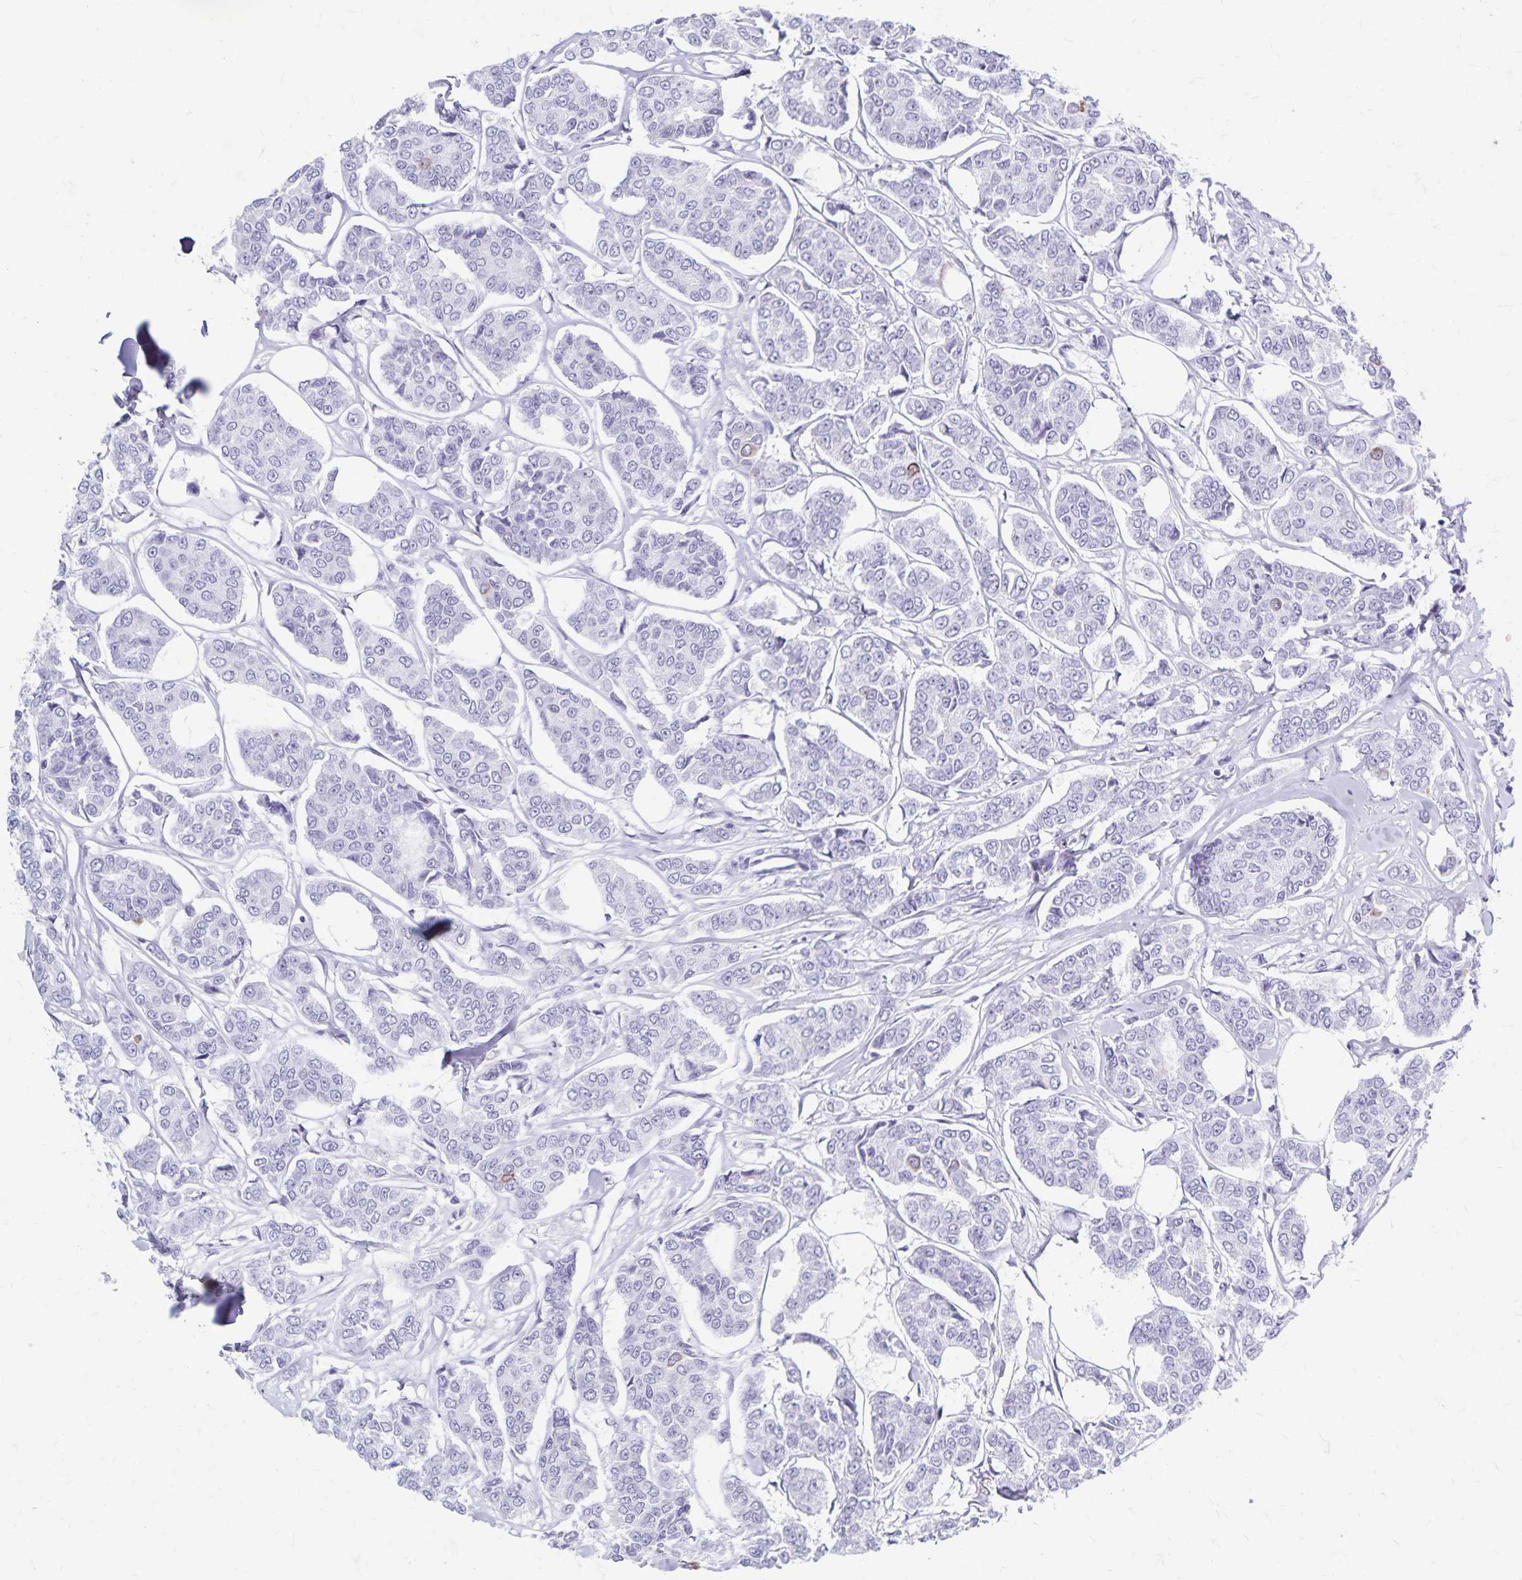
{"staining": {"intensity": "negative", "quantity": "none", "location": "none"}, "tissue": "breast cancer", "cell_type": "Tumor cells", "image_type": "cancer", "snomed": [{"axis": "morphology", "description": "Duct carcinoma"}, {"axis": "topography", "description": "Breast"}], "caption": "IHC of breast intraductal carcinoma exhibits no staining in tumor cells.", "gene": "GPBAR1", "patient": {"sex": "female", "age": 94}}